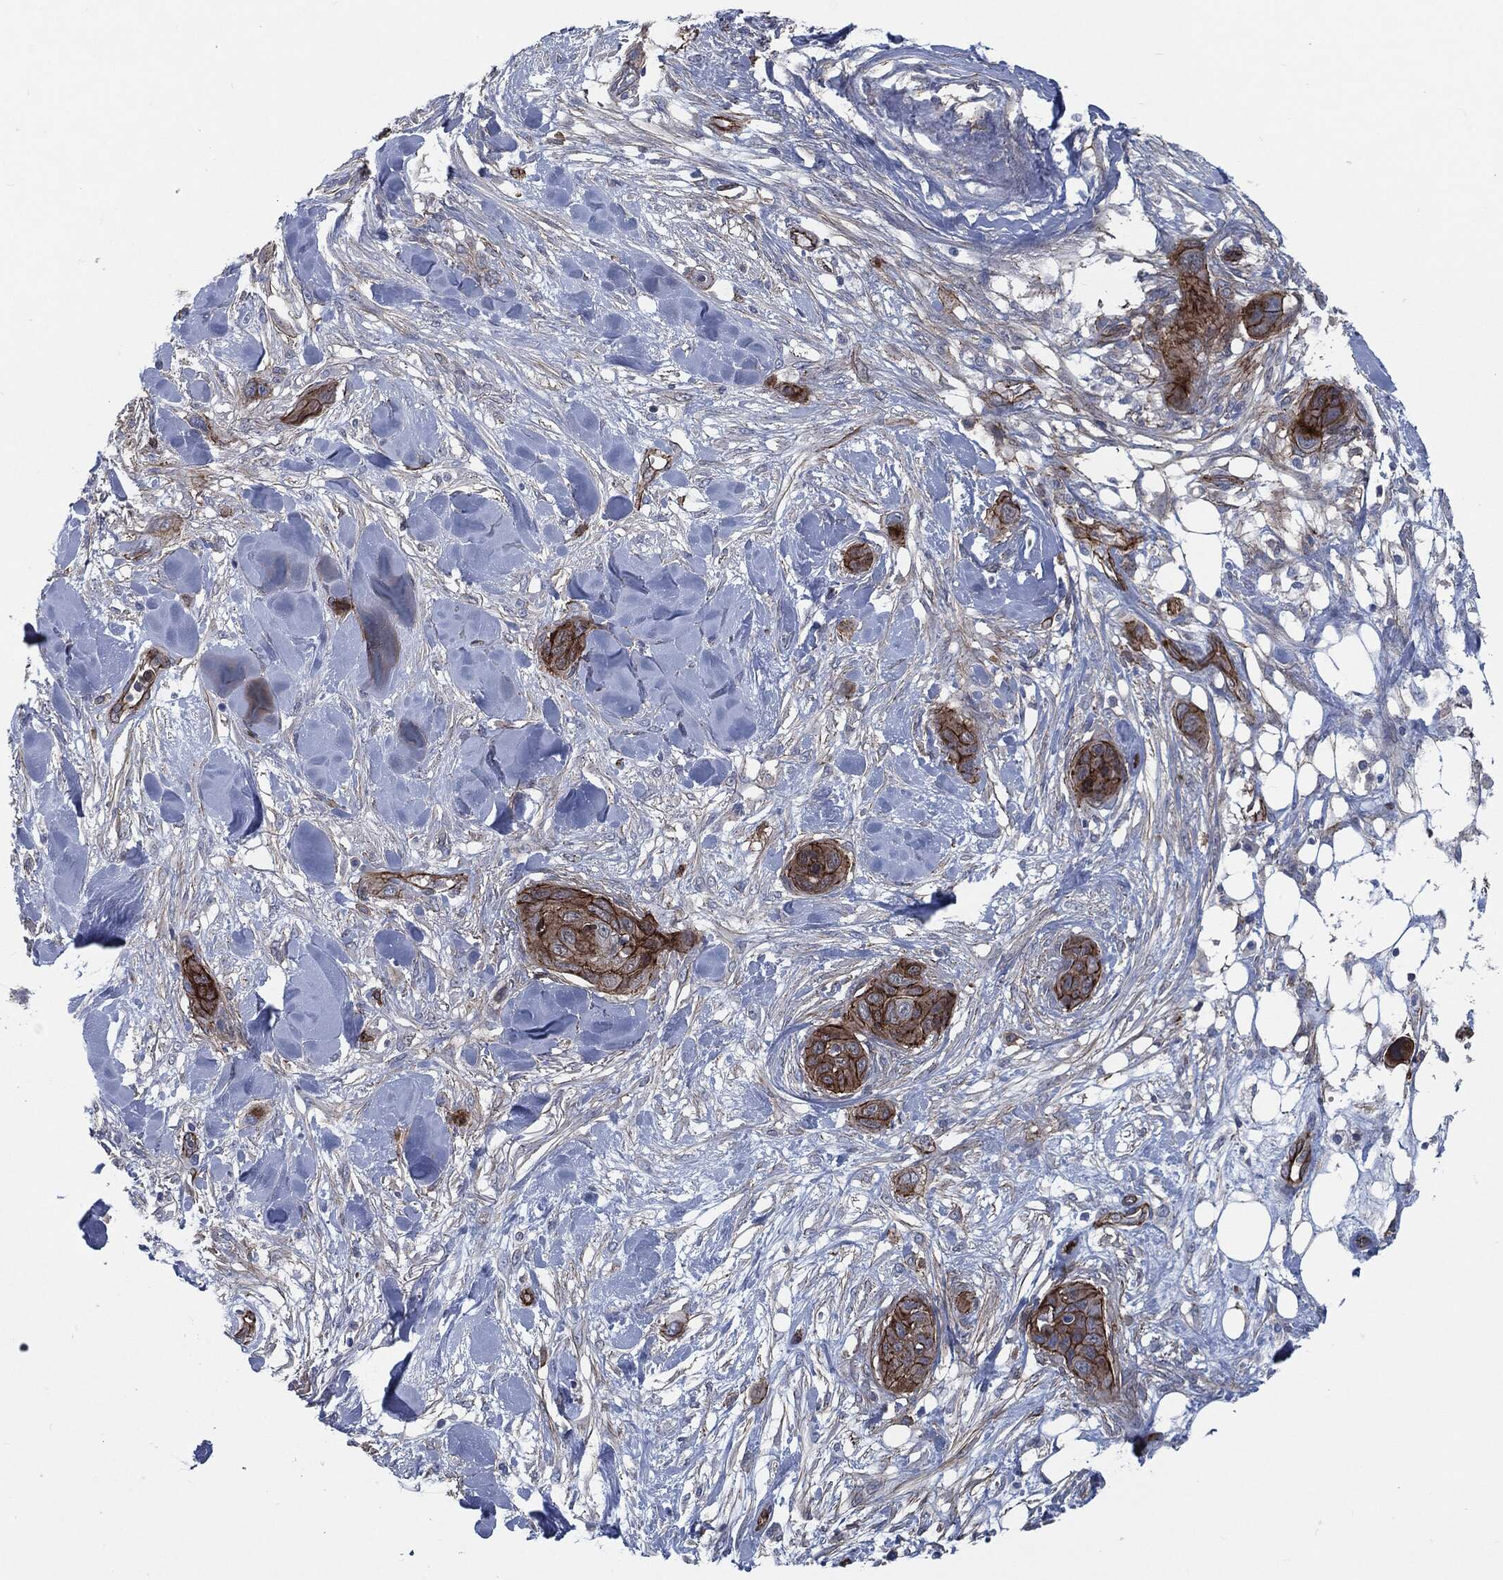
{"staining": {"intensity": "strong", "quantity": "25%-75%", "location": "cytoplasmic/membranous"}, "tissue": "skin cancer", "cell_type": "Tumor cells", "image_type": "cancer", "snomed": [{"axis": "morphology", "description": "Squamous cell carcinoma, NOS"}, {"axis": "topography", "description": "Skin"}], "caption": "Strong cytoplasmic/membranous protein expression is present in approximately 25%-75% of tumor cells in skin squamous cell carcinoma.", "gene": "SVIL", "patient": {"sex": "male", "age": 78}}